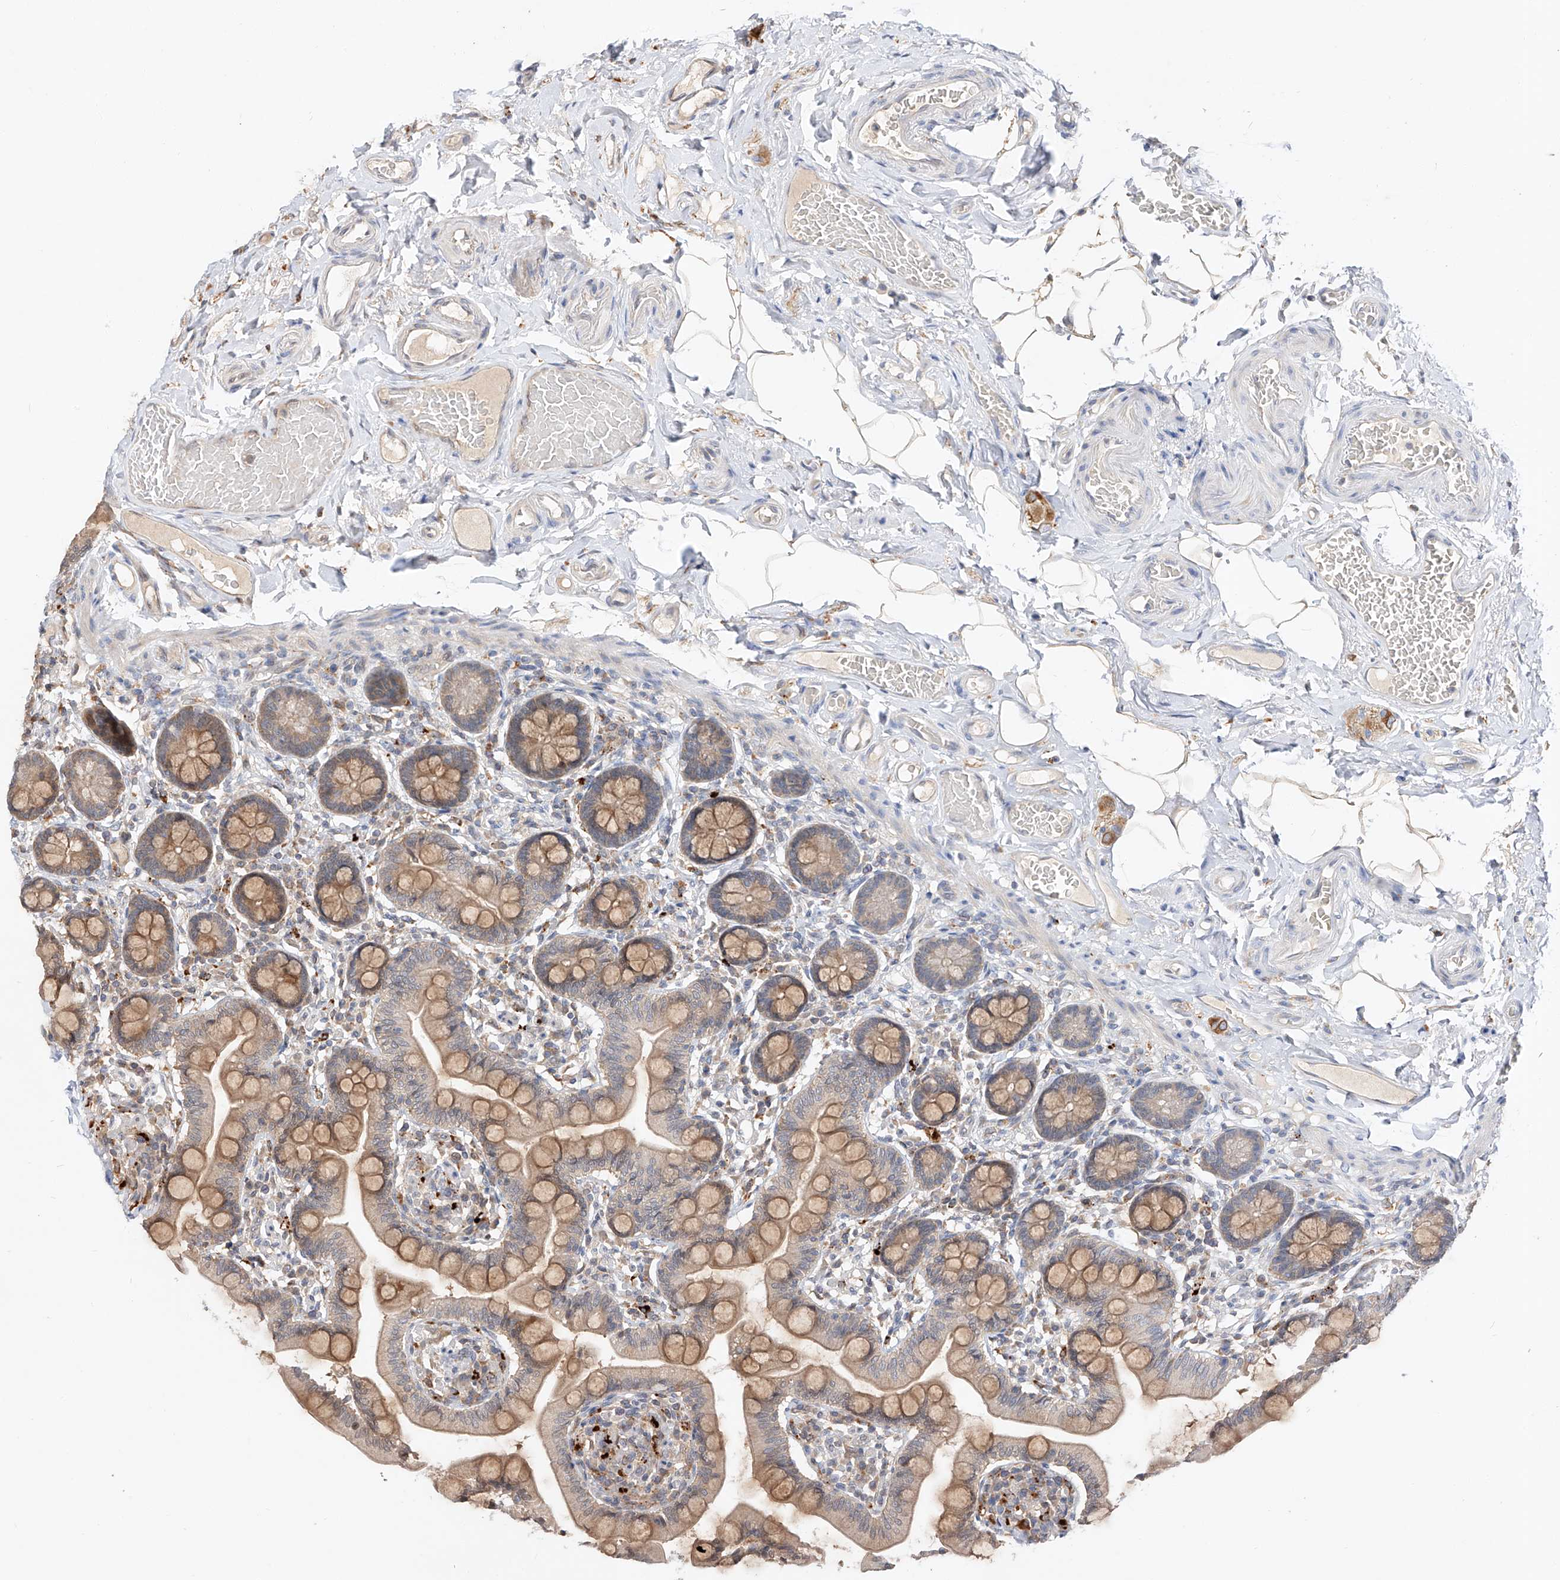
{"staining": {"intensity": "weak", "quantity": ">75%", "location": "cytoplasmic/membranous"}, "tissue": "small intestine", "cell_type": "Glandular cells", "image_type": "normal", "snomed": [{"axis": "morphology", "description": "Normal tissue, NOS"}, {"axis": "topography", "description": "Small intestine"}], "caption": "A micrograph showing weak cytoplasmic/membranous staining in approximately >75% of glandular cells in unremarkable small intestine, as visualized by brown immunohistochemical staining.", "gene": "DIRAS3", "patient": {"sex": "female", "age": 64}}